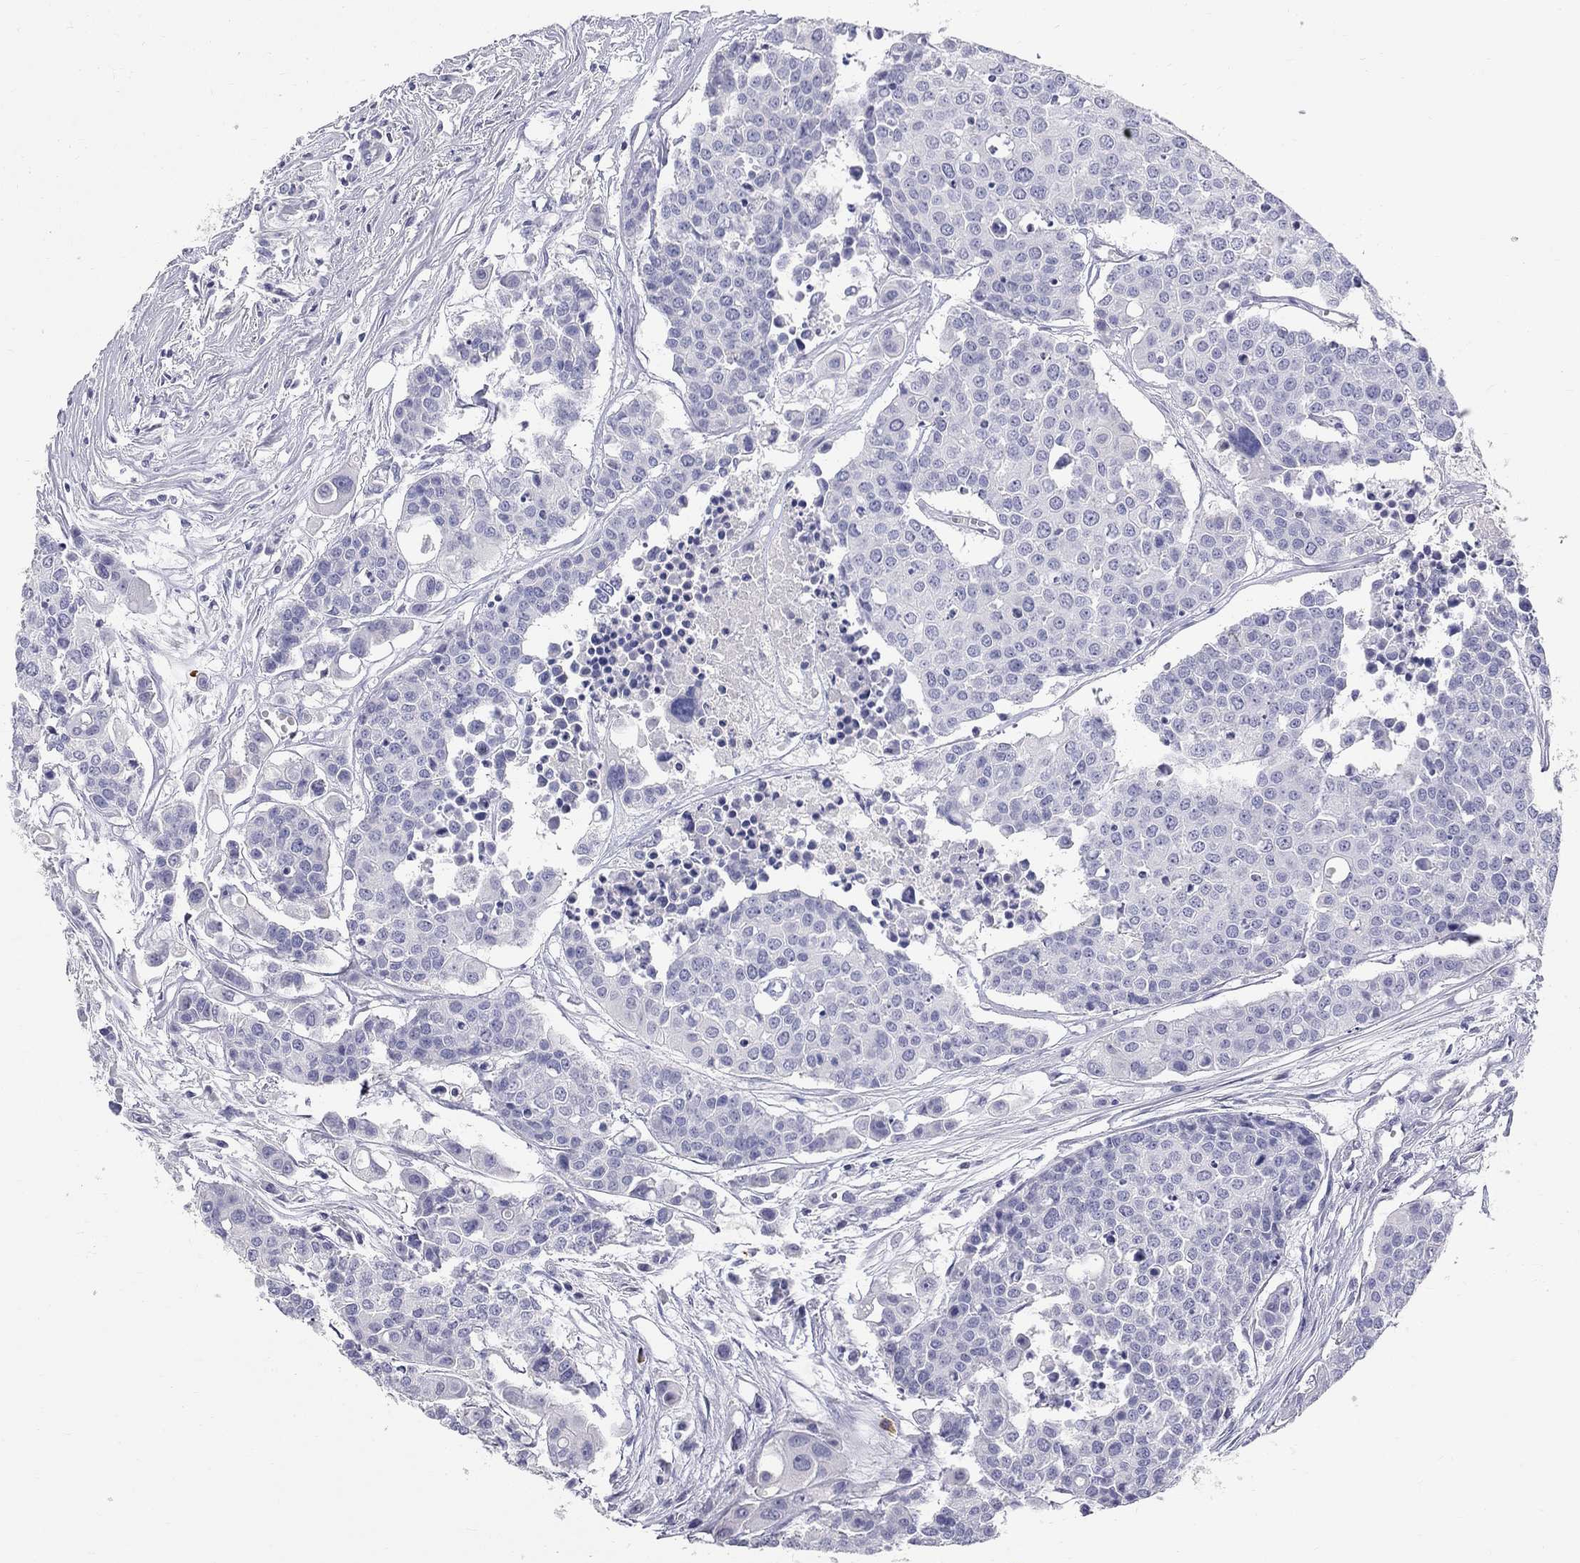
{"staining": {"intensity": "negative", "quantity": "none", "location": "none"}, "tissue": "carcinoid", "cell_type": "Tumor cells", "image_type": "cancer", "snomed": [{"axis": "morphology", "description": "Carcinoid, malignant, NOS"}, {"axis": "topography", "description": "Colon"}], "caption": "The micrograph shows no significant expression in tumor cells of carcinoid. (Brightfield microscopy of DAB (3,3'-diaminobenzidine) IHC at high magnification).", "gene": "PHOX2B", "patient": {"sex": "male", "age": 81}}